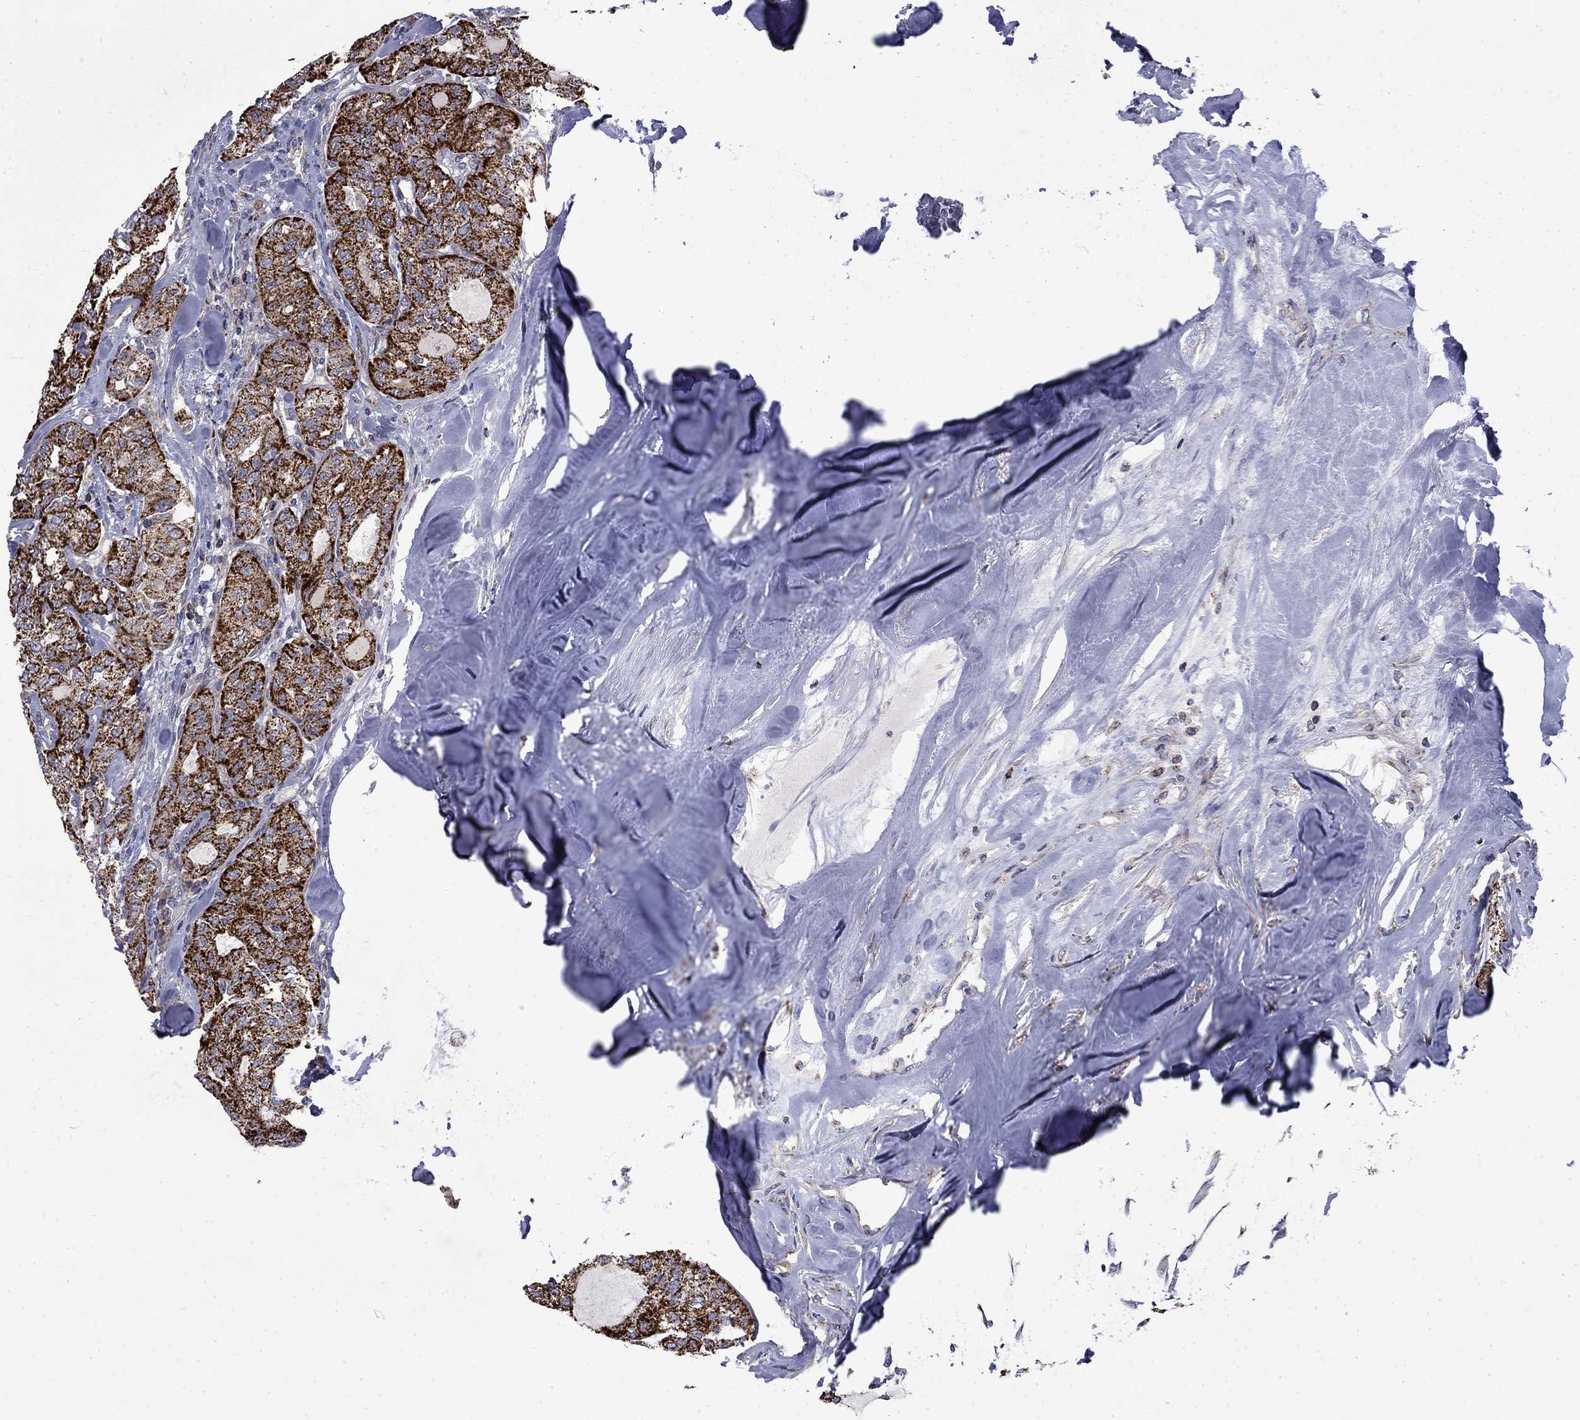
{"staining": {"intensity": "strong", "quantity": ">75%", "location": "cytoplasmic/membranous"}, "tissue": "thyroid cancer", "cell_type": "Tumor cells", "image_type": "cancer", "snomed": [{"axis": "morphology", "description": "Follicular adenoma carcinoma, NOS"}, {"axis": "topography", "description": "Thyroid gland"}], "caption": "Strong cytoplasmic/membranous staining is present in about >75% of tumor cells in follicular adenoma carcinoma (thyroid).", "gene": "PCBP3", "patient": {"sex": "male", "age": 75}}